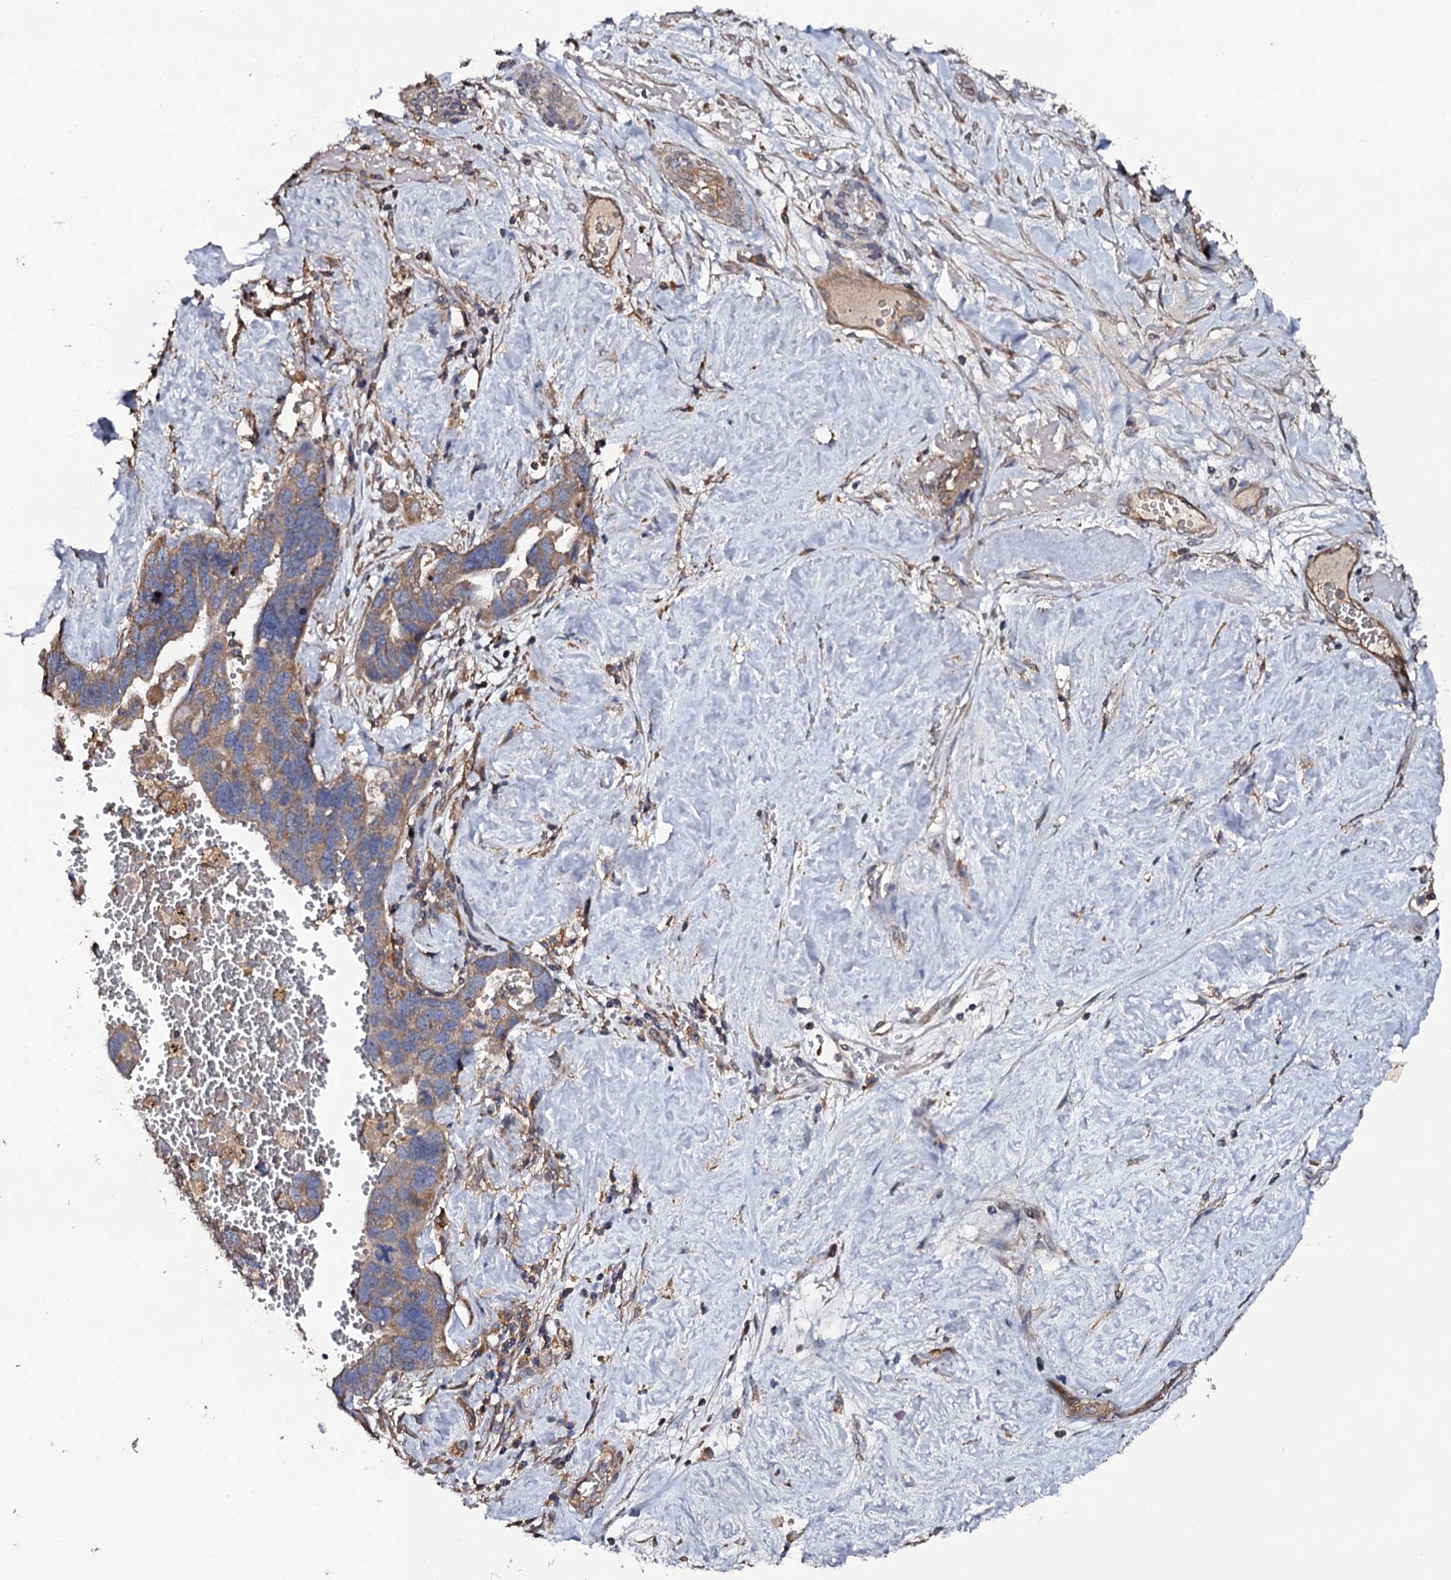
{"staining": {"intensity": "moderate", "quantity": "25%-75%", "location": "cytoplasmic/membranous"}, "tissue": "ovarian cancer", "cell_type": "Tumor cells", "image_type": "cancer", "snomed": [{"axis": "morphology", "description": "Cystadenocarcinoma, serous, NOS"}, {"axis": "topography", "description": "Ovary"}], "caption": "Ovarian cancer (serous cystadenocarcinoma) stained for a protein (brown) exhibits moderate cytoplasmic/membranous positive expression in about 25%-75% of tumor cells.", "gene": "TTC23", "patient": {"sex": "female", "age": 54}}